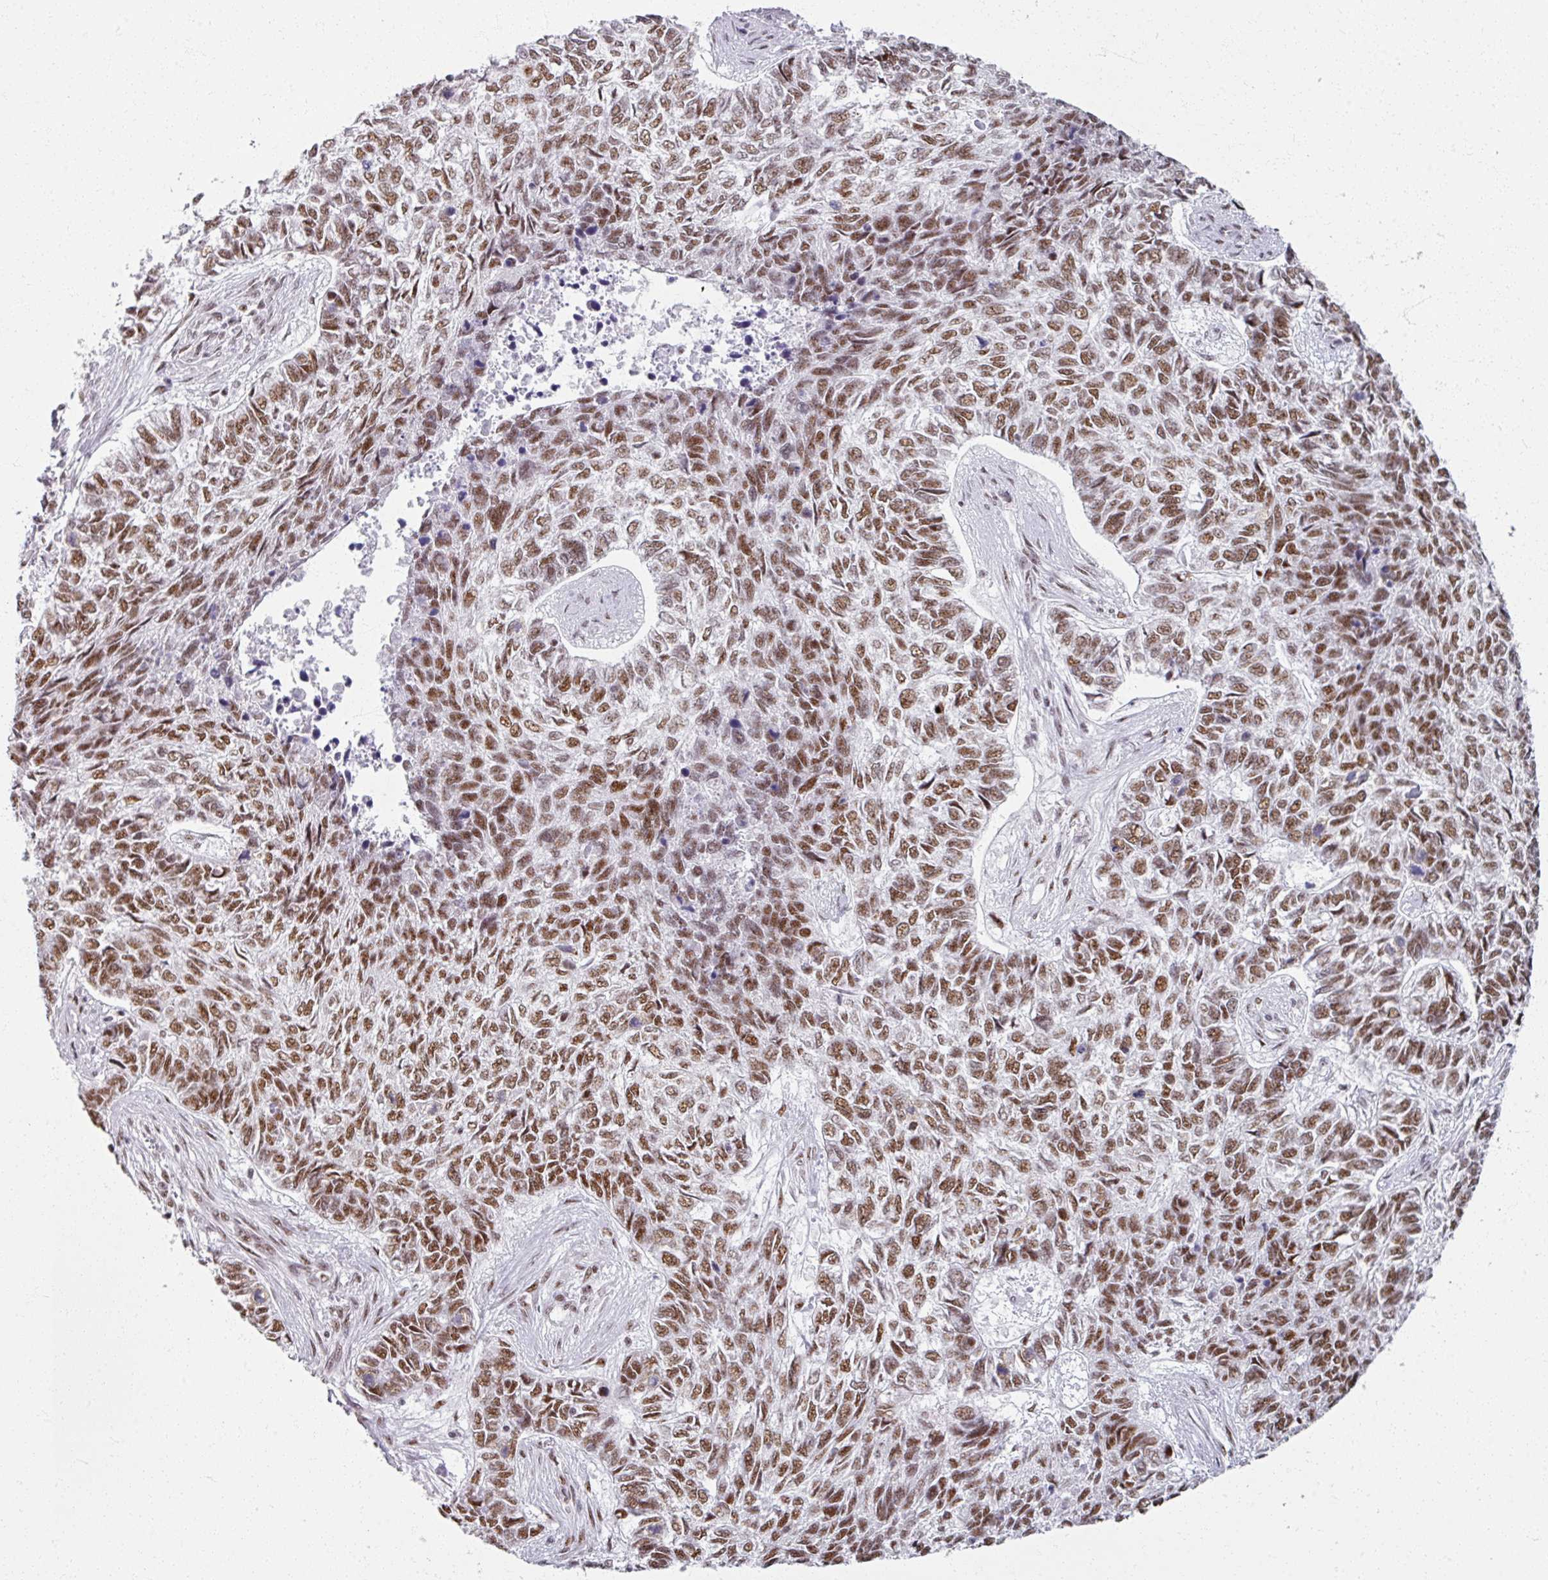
{"staining": {"intensity": "moderate", "quantity": ">75%", "location": "nuclear"}, "tissue": "skin cancer", "cell_type": "Tumor cells", "image_type": "cancer", "snomed": [{"axis": "morphology", "description": "Basal cell carcinoma"}, {"axis": "topography", "description": "Skin"}], "caption": "Immunohistochemistry (IHC) of human skin cancer (basal cell carcinoma) displays medium levels of moderate nuclear positivity in about >75% of tumor cells.", "gene": "ADAR", "patient": {"sex": "female", "age": 65}}